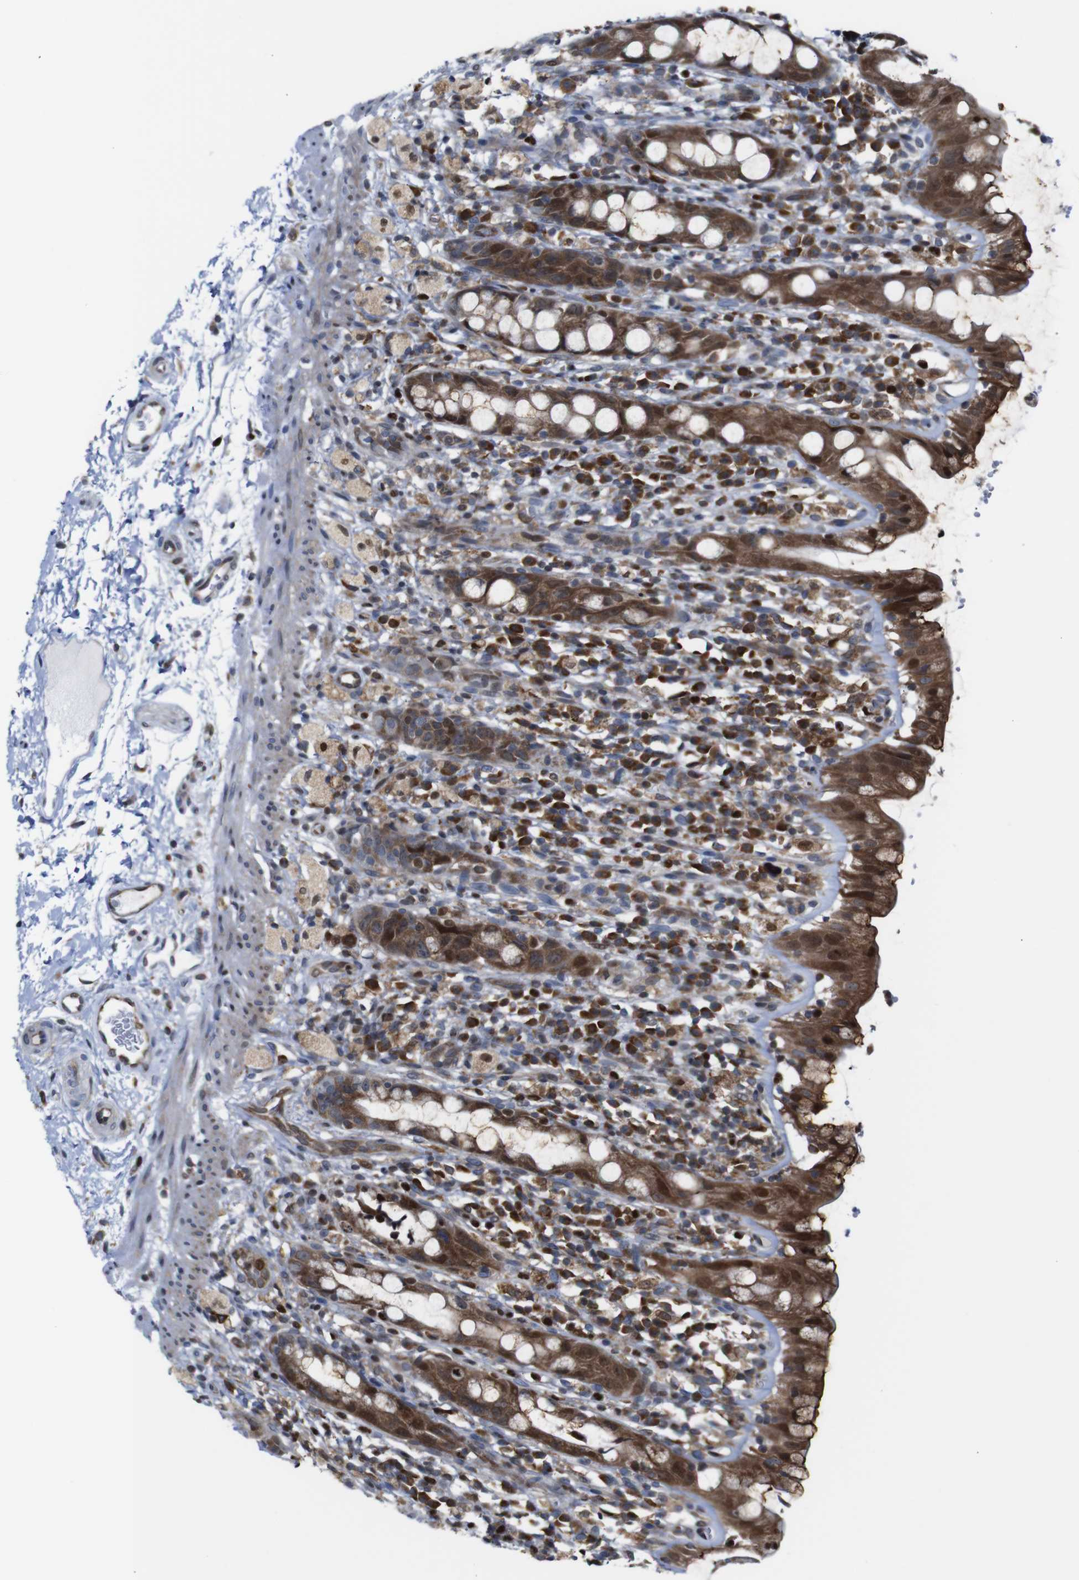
{"staining": {"intensity": "strong", "quantity": ">75%", "location": "cytoplasmic/membranous,nuclear"}, "tissue": "rectum", "cell_type": "Glandular cells", "image_type": "normal", "snomed": [{"axis": "morphology", "description": "Normal tissue, NOS"}, {"axis": "topography", "description": "Rectum"}], "caption": "Immunohistochemistry micrograph of normal rectum stained for a protein (brown), which displays high levels of strong cytoplasmic/membranous,nuclear expression in approximately >75% of glandular cells.", "gene": "PTPN1", "patient": {"sex": "male", "age": 44}}